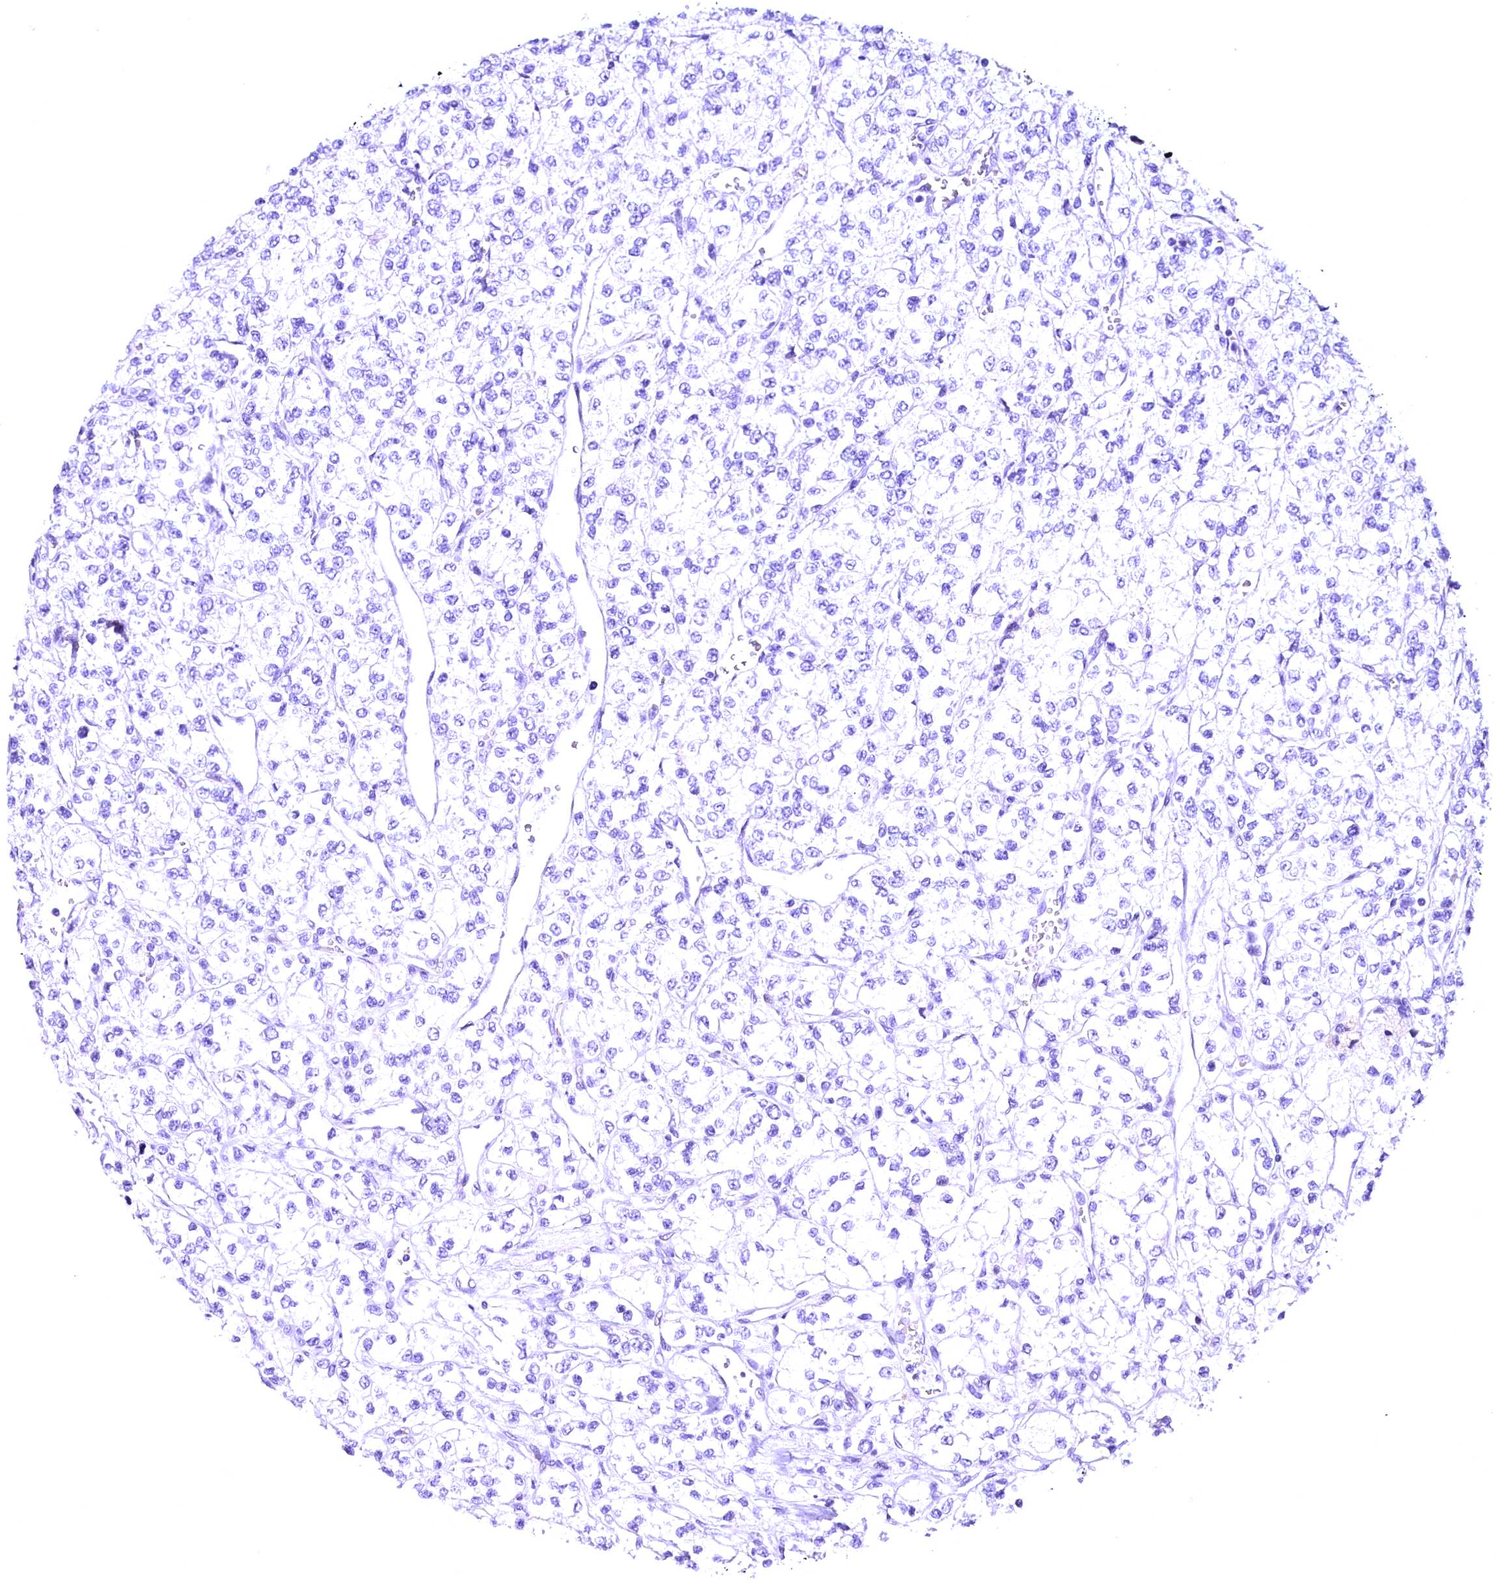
{"staining": {"intensity": "negative", "quantity": "none", "location": "none"}, "tissue": "renal cancer", "cell_type": "Tumor cells", "image_type": "cancer", "snomed": [{"axis": "morphology", "description": "Adenocarcinoma, NOS"}, {"axis": "topography", "description": "Kidney"}], "caption": "Immunohistochemistry (IHC) of renal cancer exhibits no positivity in tumor cells. (Stains: DAB immunohistochemistry with hematoxylin counter stain, Microscopy: brightfield microscopy at high magnification).", "gene": "CCDC106", "patient": {"sex": "male", "age": 80}}